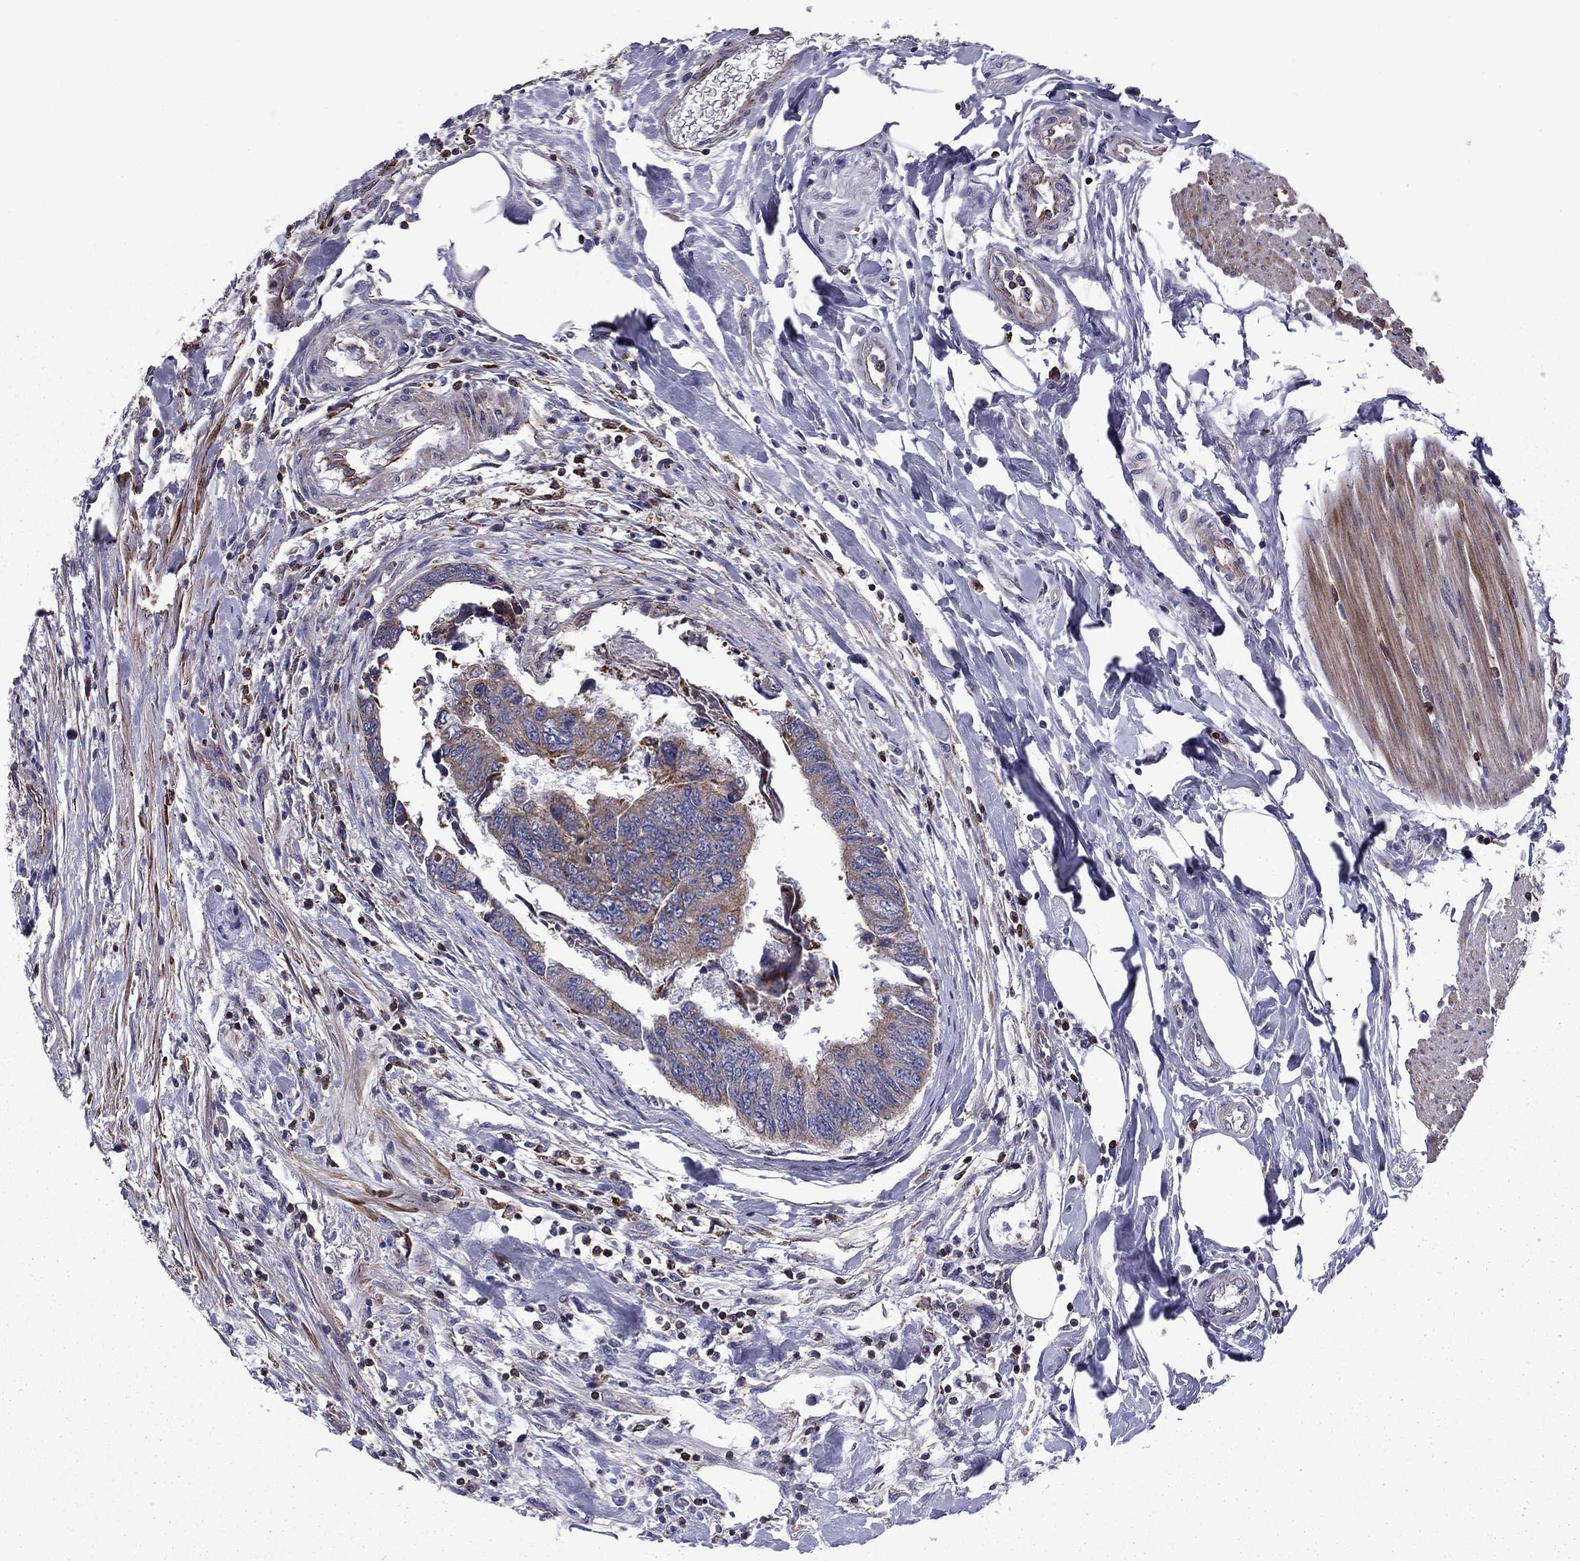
{"staining": {"intensity": "weak", "quantity": ">75%", "location": "cytoplasmic/membranous"}, "tissue": "colorectal cancer", "cell_type": "Tumor cells", "image_type": "cancer", "snomed": [{"axis": "morphology", "description": "Adenocarcinoma, NOS"}, {"axis": "topography", "description": "Colon"}], "caption": "Colorectal cancer (adenocarcinoma) stained with a brown dye shows weak cytoplasmic/membranous positive positivity in approximately >75% of tumor cells.", "gene": "ALG6", "patient": {"sex": "female", "age": 65}}